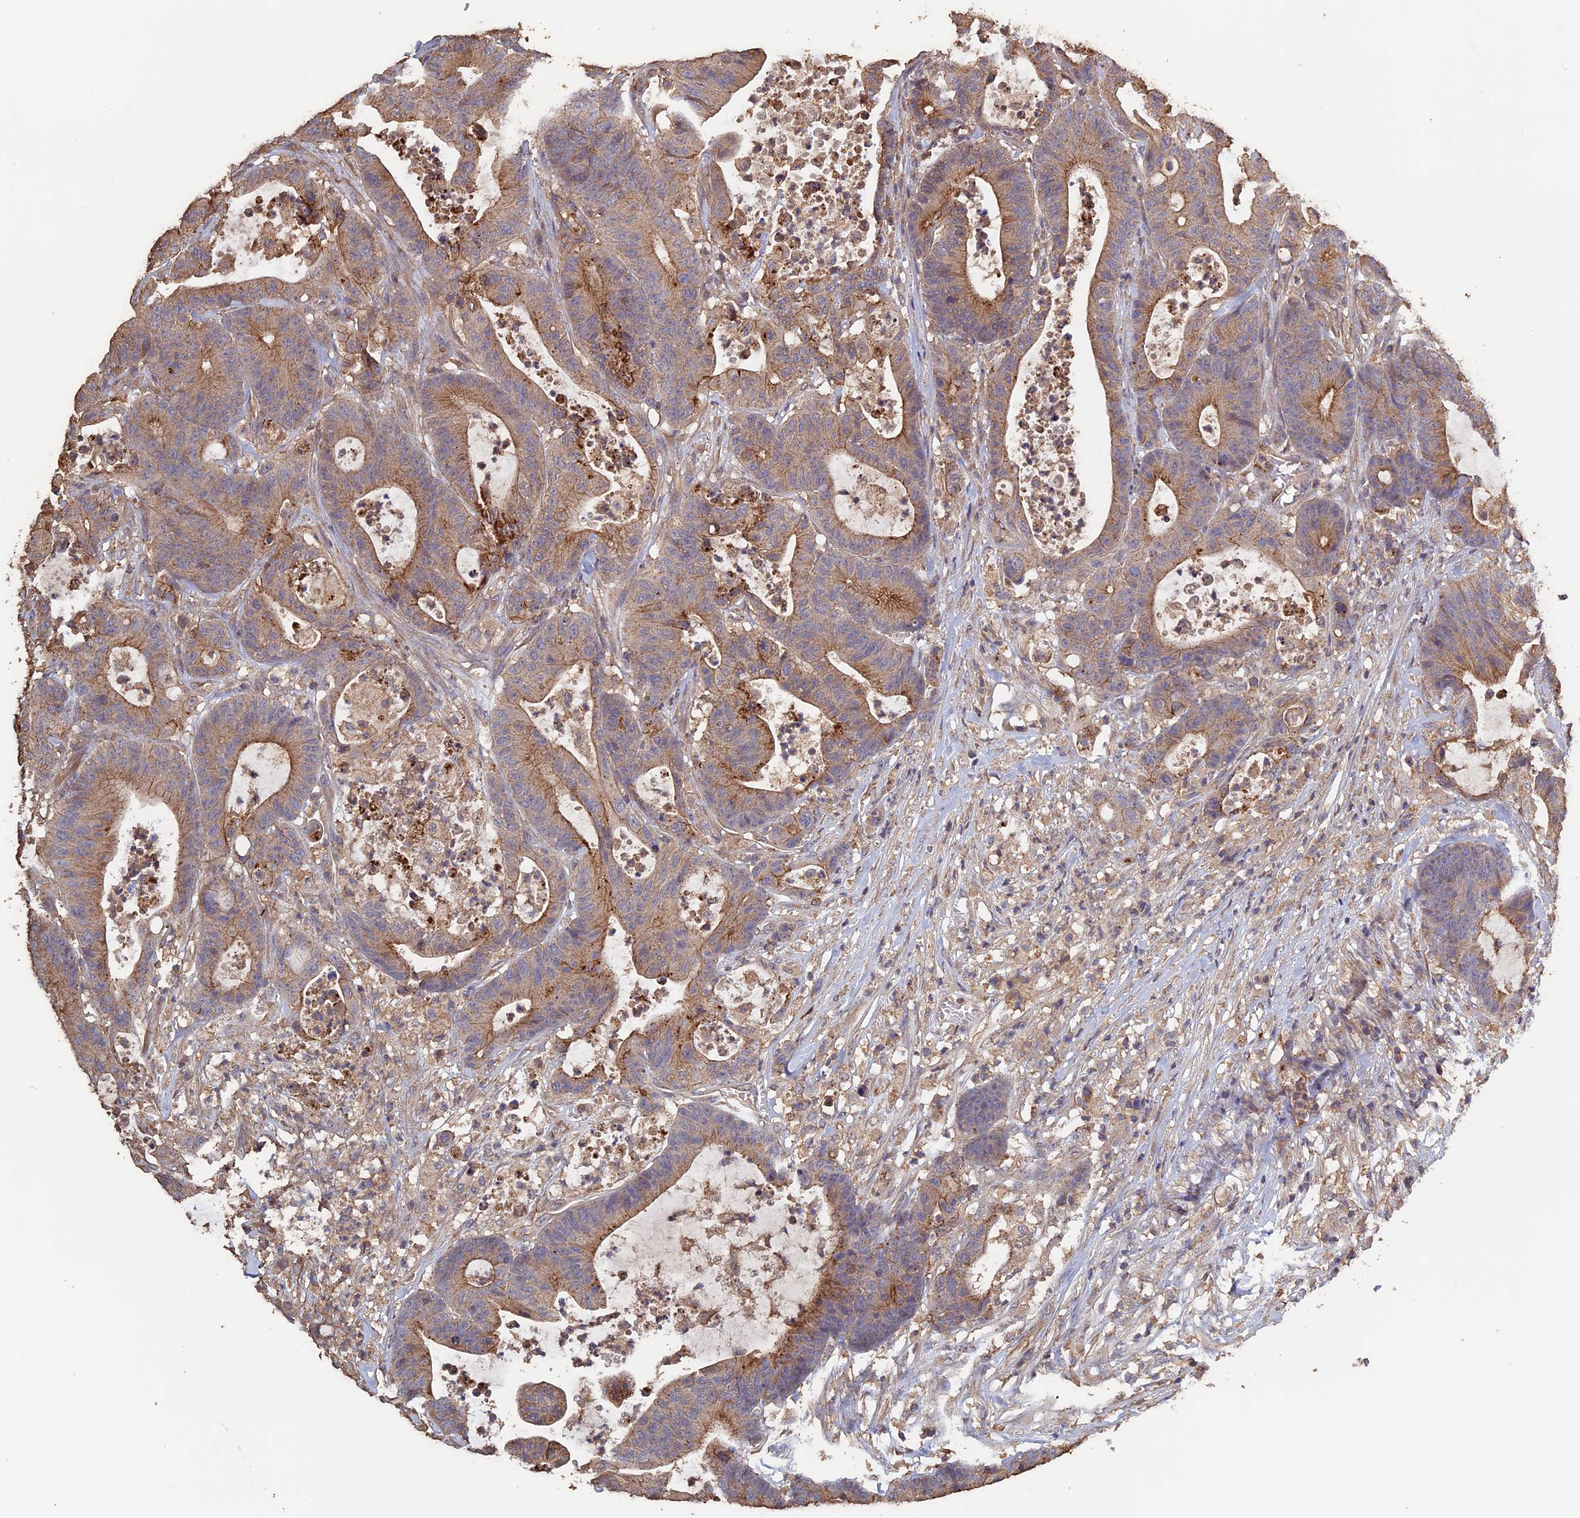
{"staining": {"intensity": "moderate", "quantity": "25%-75%", "location": "cytoplasmic/membranous"}, "tissue": "colorectal cancer", "cell_type": "Tumor cells", "image_type": "cancer", "snomed": [{"axis": "morphology", "description": "Adenocarcinoma, NOS"}, {"axis": "topography", "description": "Colon"}], "caption": "Immunohistochemistry (IHC) micrograph of human colorectal cancer stained for a protein (brown), which shows medium levels of moderate cytoplasmic/membranous positivity in about 25%-75% of tumor cells.", "gene": "PIGQ", "patient": {"sex": "female", "age": 84}}